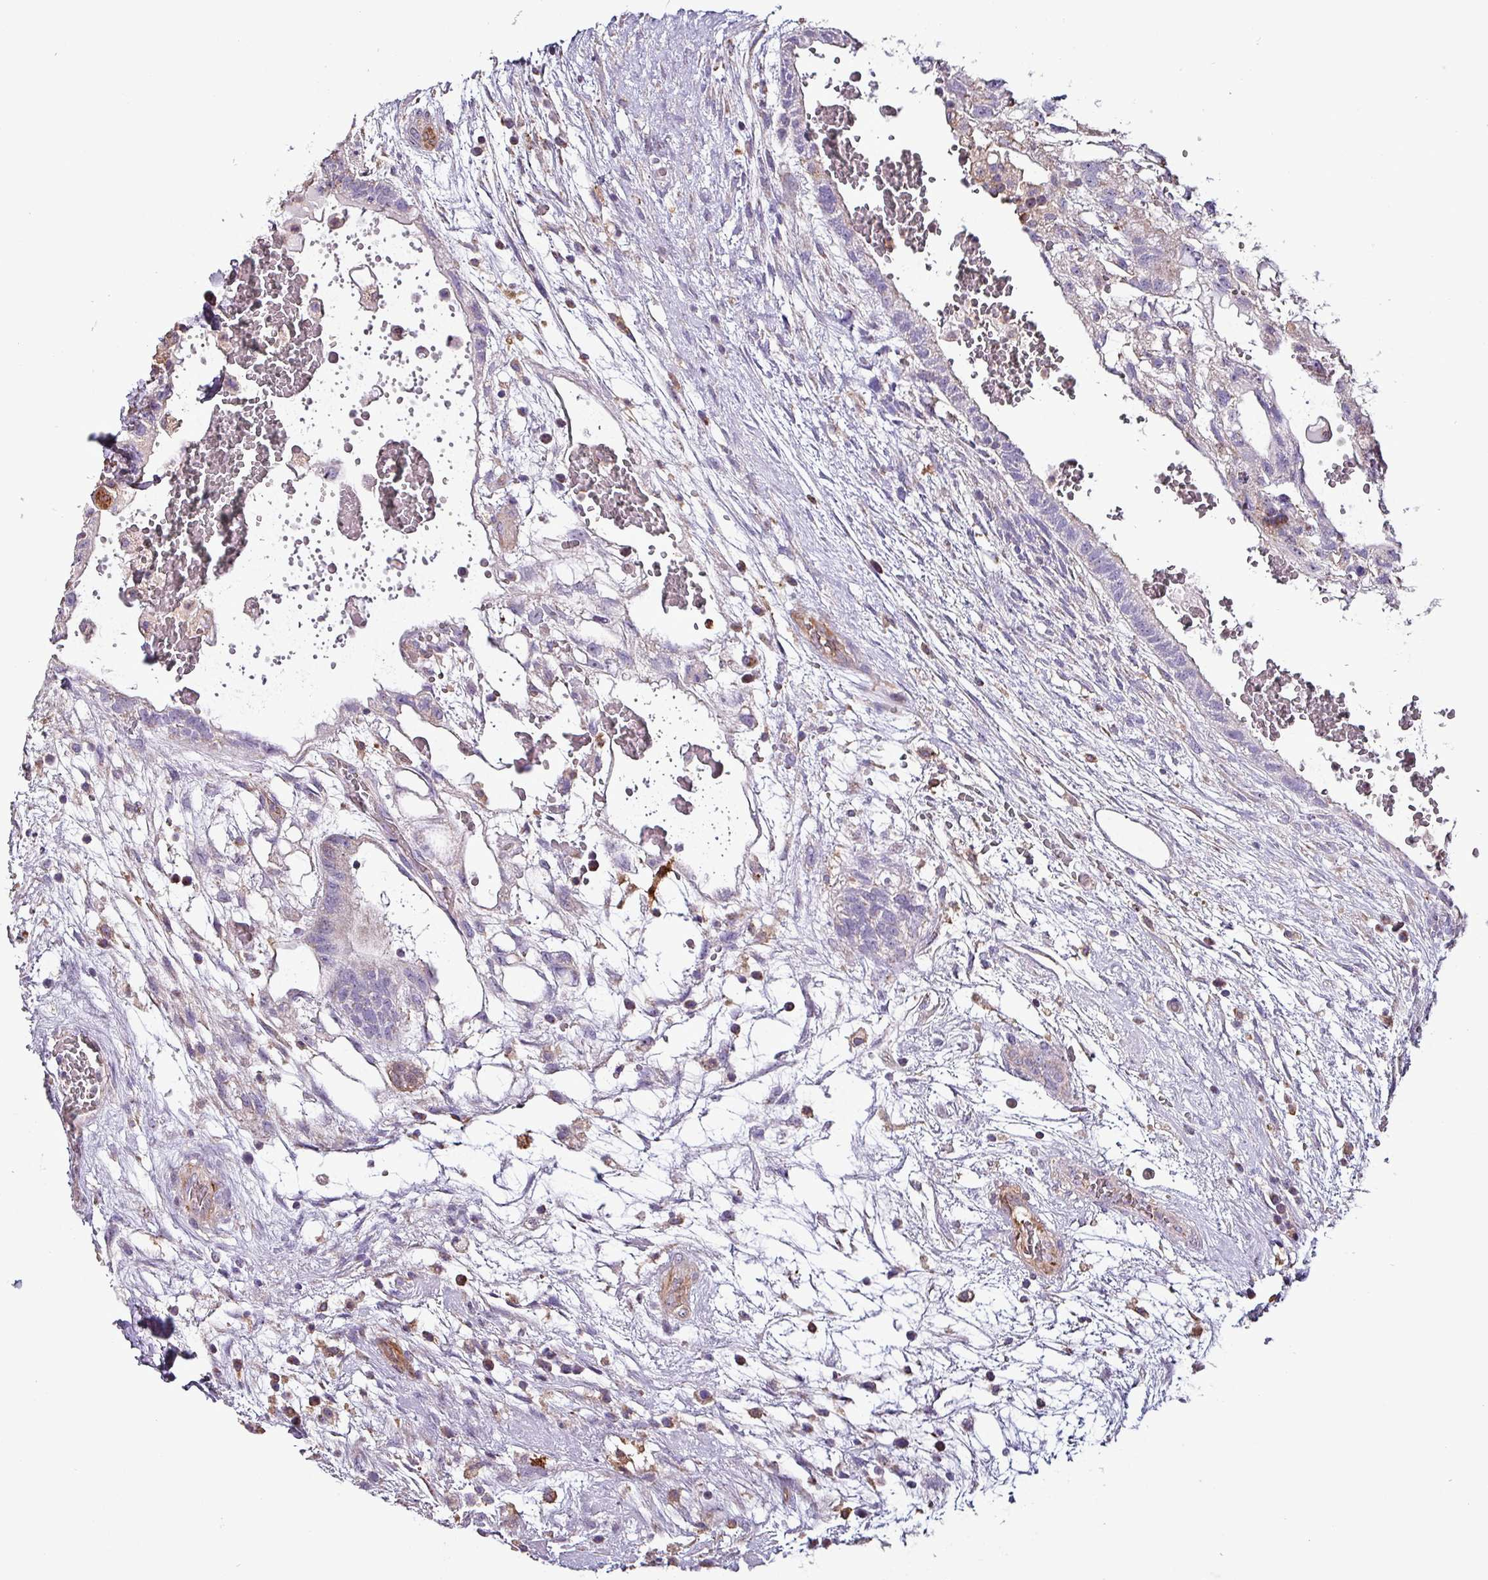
{"staining": {"intensity": "moderate", "quantity": "<25%", "location": "cytoplasmic/membranous"}, "tissue": "testis cancer", "cell_type": "Tumor cells", "image_type": "cancer", "snomed": [{"axis": "morphology", "description": "Normal tissue, NOS"}, {"axis": "morphology", "description": "Carcinoma, Embryonal, NOS"}, {"axis": "topography", "description": "Testis"}], "caption": "Brown immunohistochemical staining in testis cancer (embryonal carcinoma) demonstrates moderate cytoplasmic/membranous expression in about <25% of tumor cells.", "gene": "SCIN", "patient": {"sex": "male", "age": 32}}